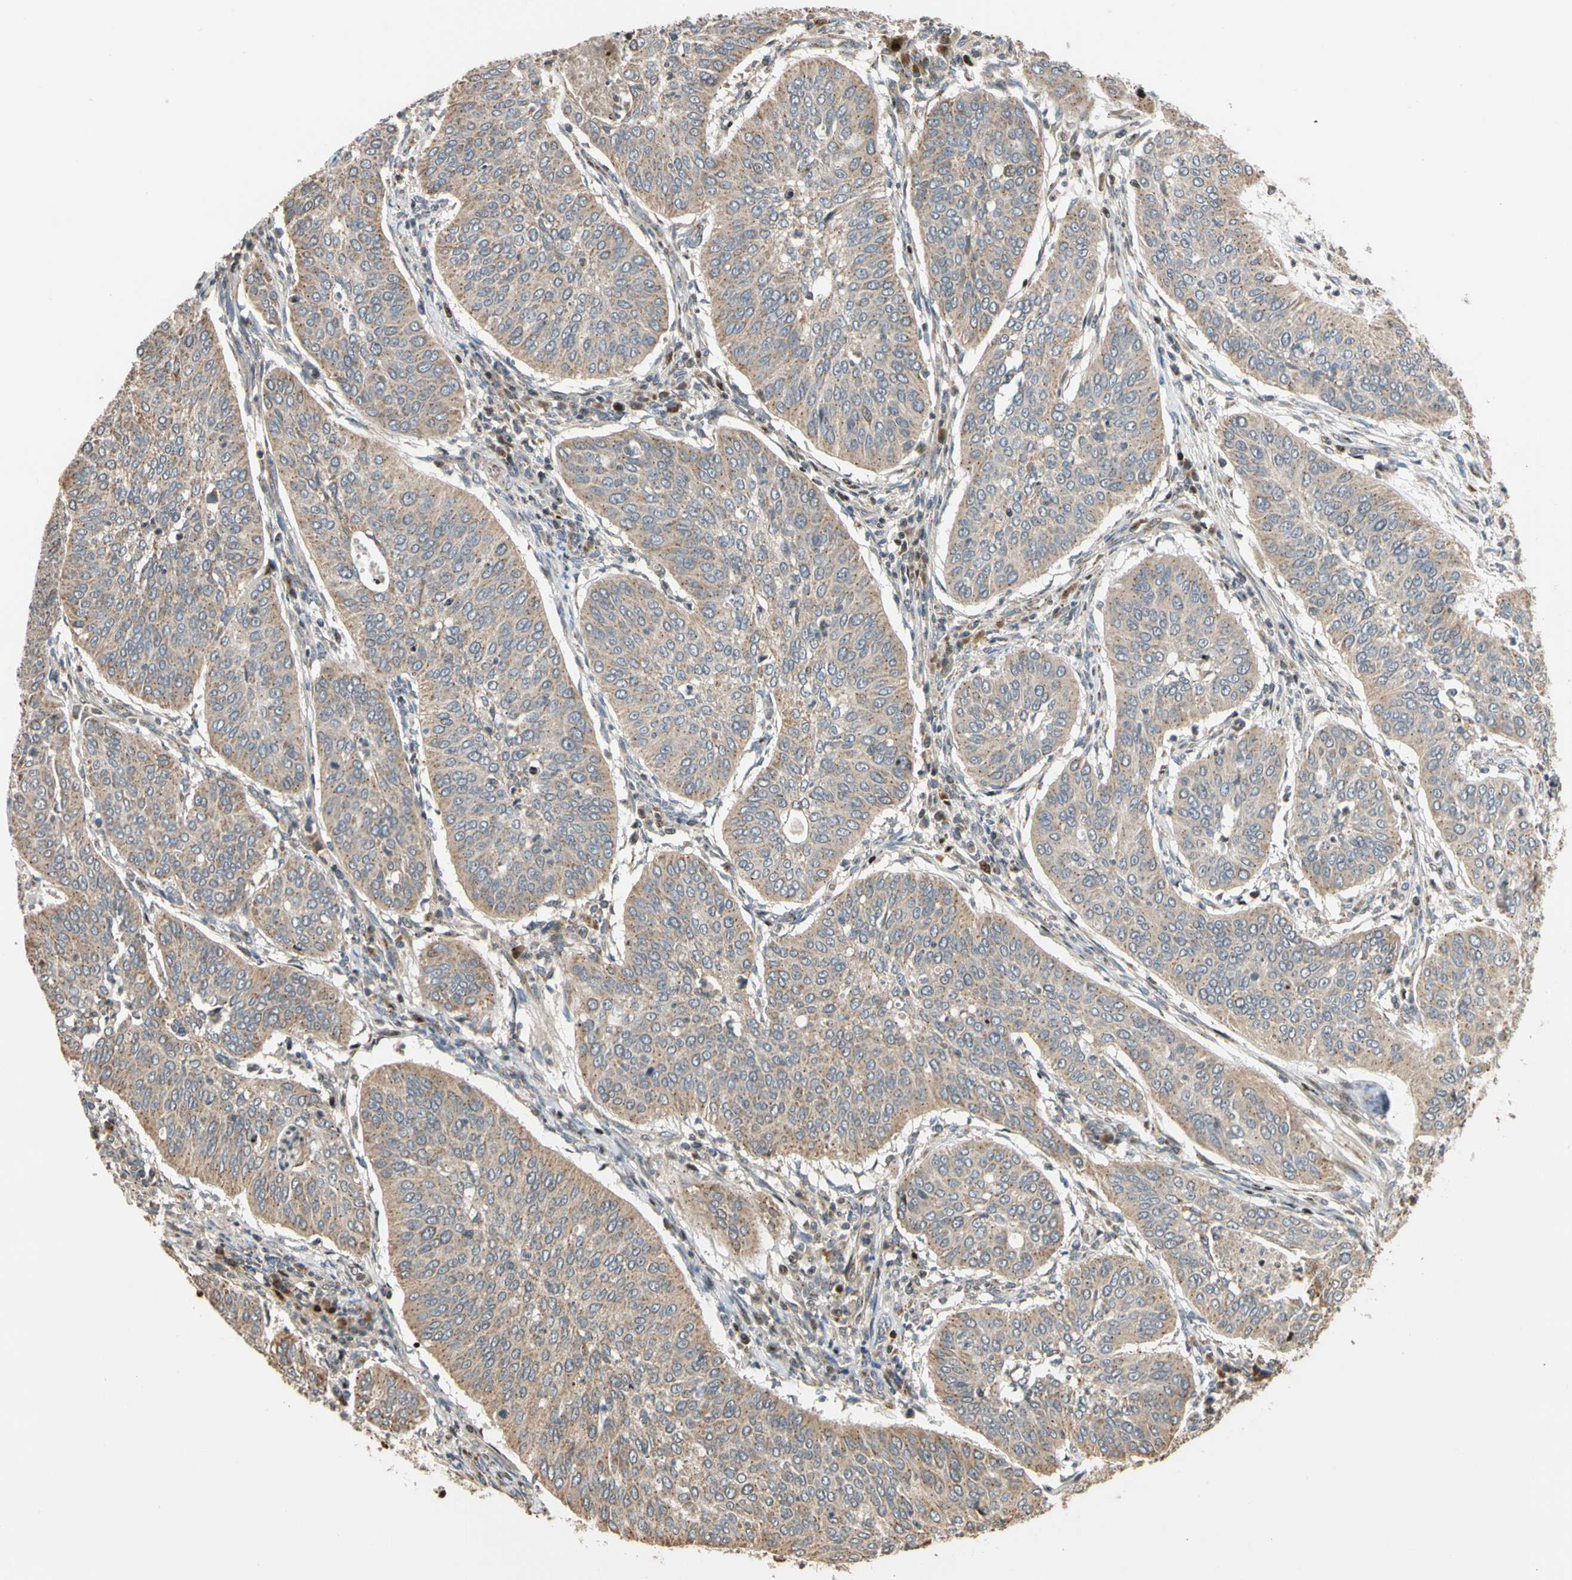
{"staining": {"intensity": "moderate", "quantity": ">75%", "location": "cytoplasmic/membranous"}, "tissue": "cervical cancer", "cell_type": "Tumor cells", "image_type": "cancer", "snomed": [{"axis": "morphology", "description": "Normal tissue, NOS"}, {"axis": "morphology", "description": "Squamous cell carcinoma, NOS"}, {"axis": "topography", "description": "Cervix"}], "caption": "Moderate cytoplasmic/membranous protein expression is appreciated in approximately >75% of tumor cells in cervical cancer (squamous cell carcinoma). (DAB (3,3'-diaminobenzidine) IHC with brightfield microscopy, high magnification).", "gene": "IP6K2", "patient": {"sex": "female", "age": 39}}